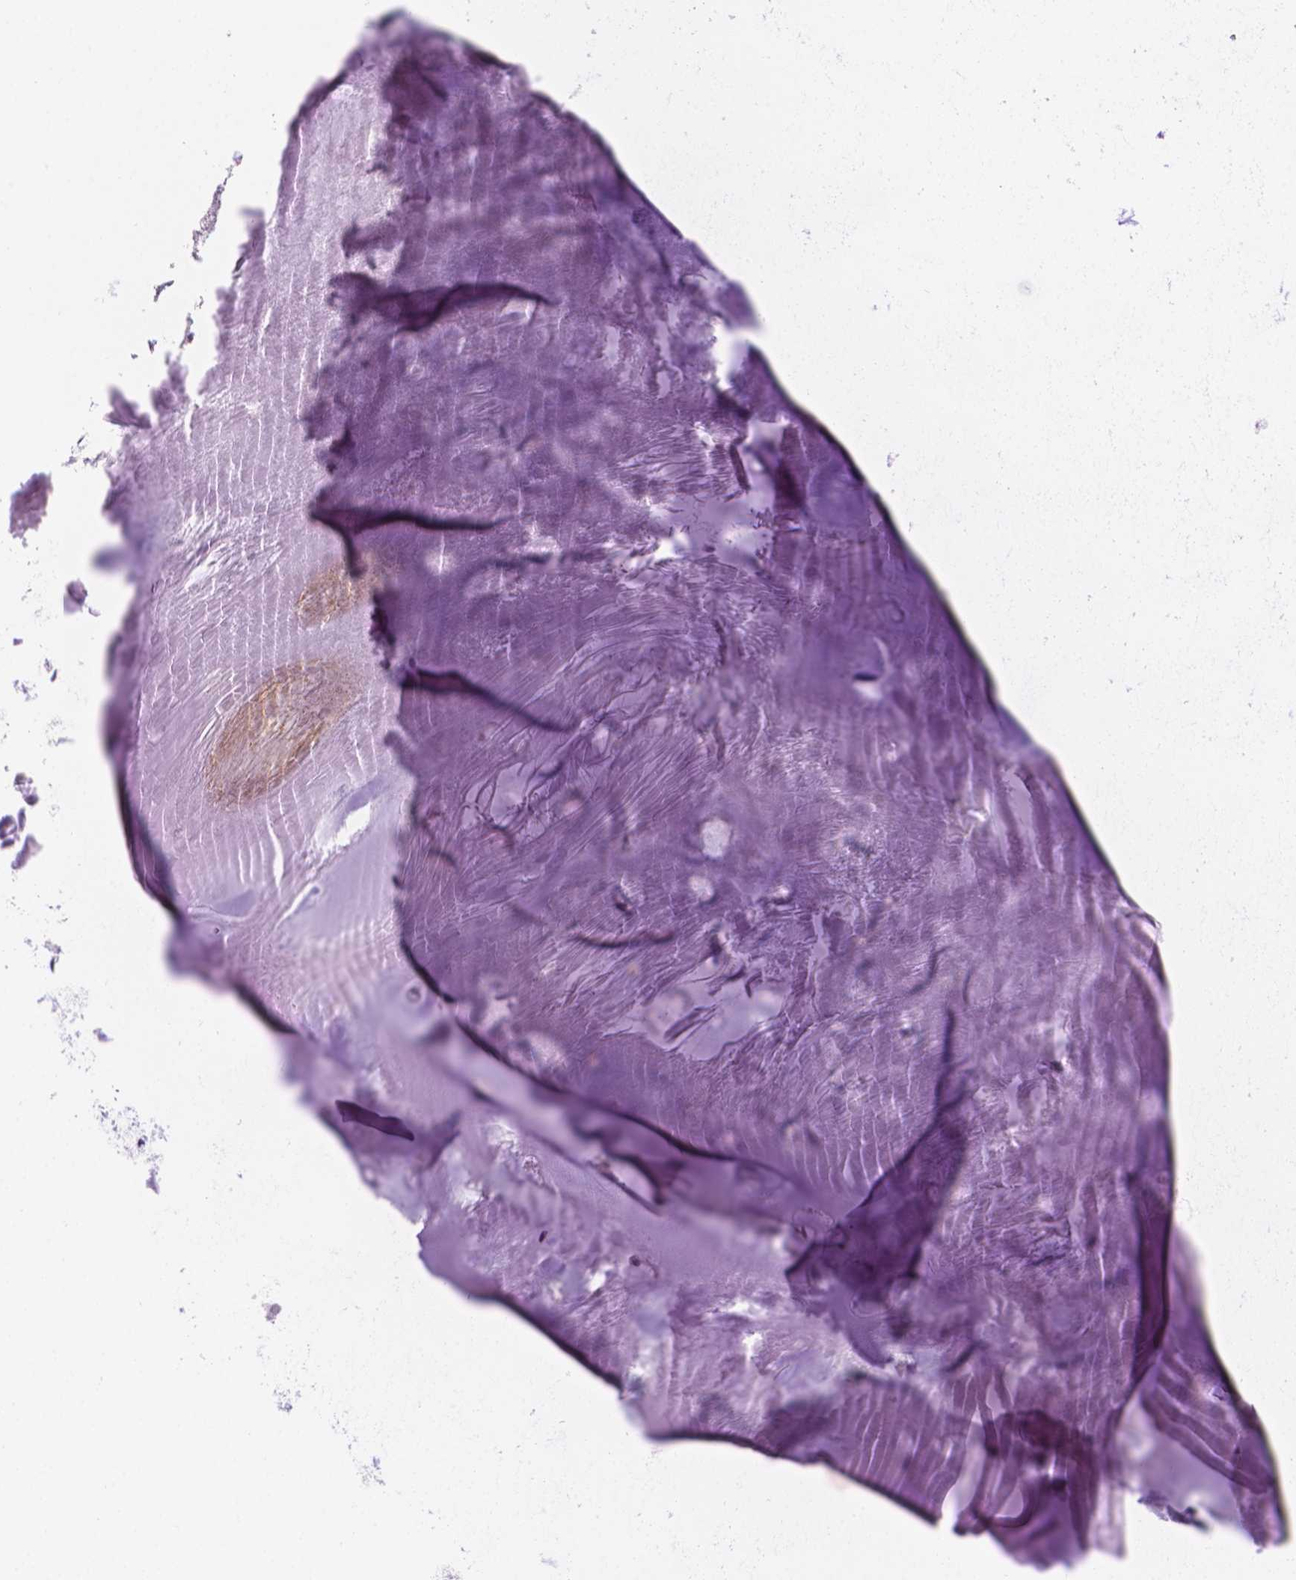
{"staining": {"intensity": "negative", "quantity": "none", "location": "none"}, "tissue": "adipose tissue", "cell_type": "Adipocytes", "image_type": "normal", "snomed": [{"axis": "morphology", "description": "Normal tissue, NOS"}, {"axis": "morphology", "description": "Squamous cell carcinoma, NOS"}, {"axis": "topography", "description": "Cartilage tissue"}, {"axis": "topography", "description": "Bronchus"}, {"axis": "topography", "description": "Lung"}], "caption": "There is no significant staining in adipocytes of adipose tissue. Nuclei are stained in blue.", "gene": "GSDMA", "patient": {"sex": "male", "age": 66}}